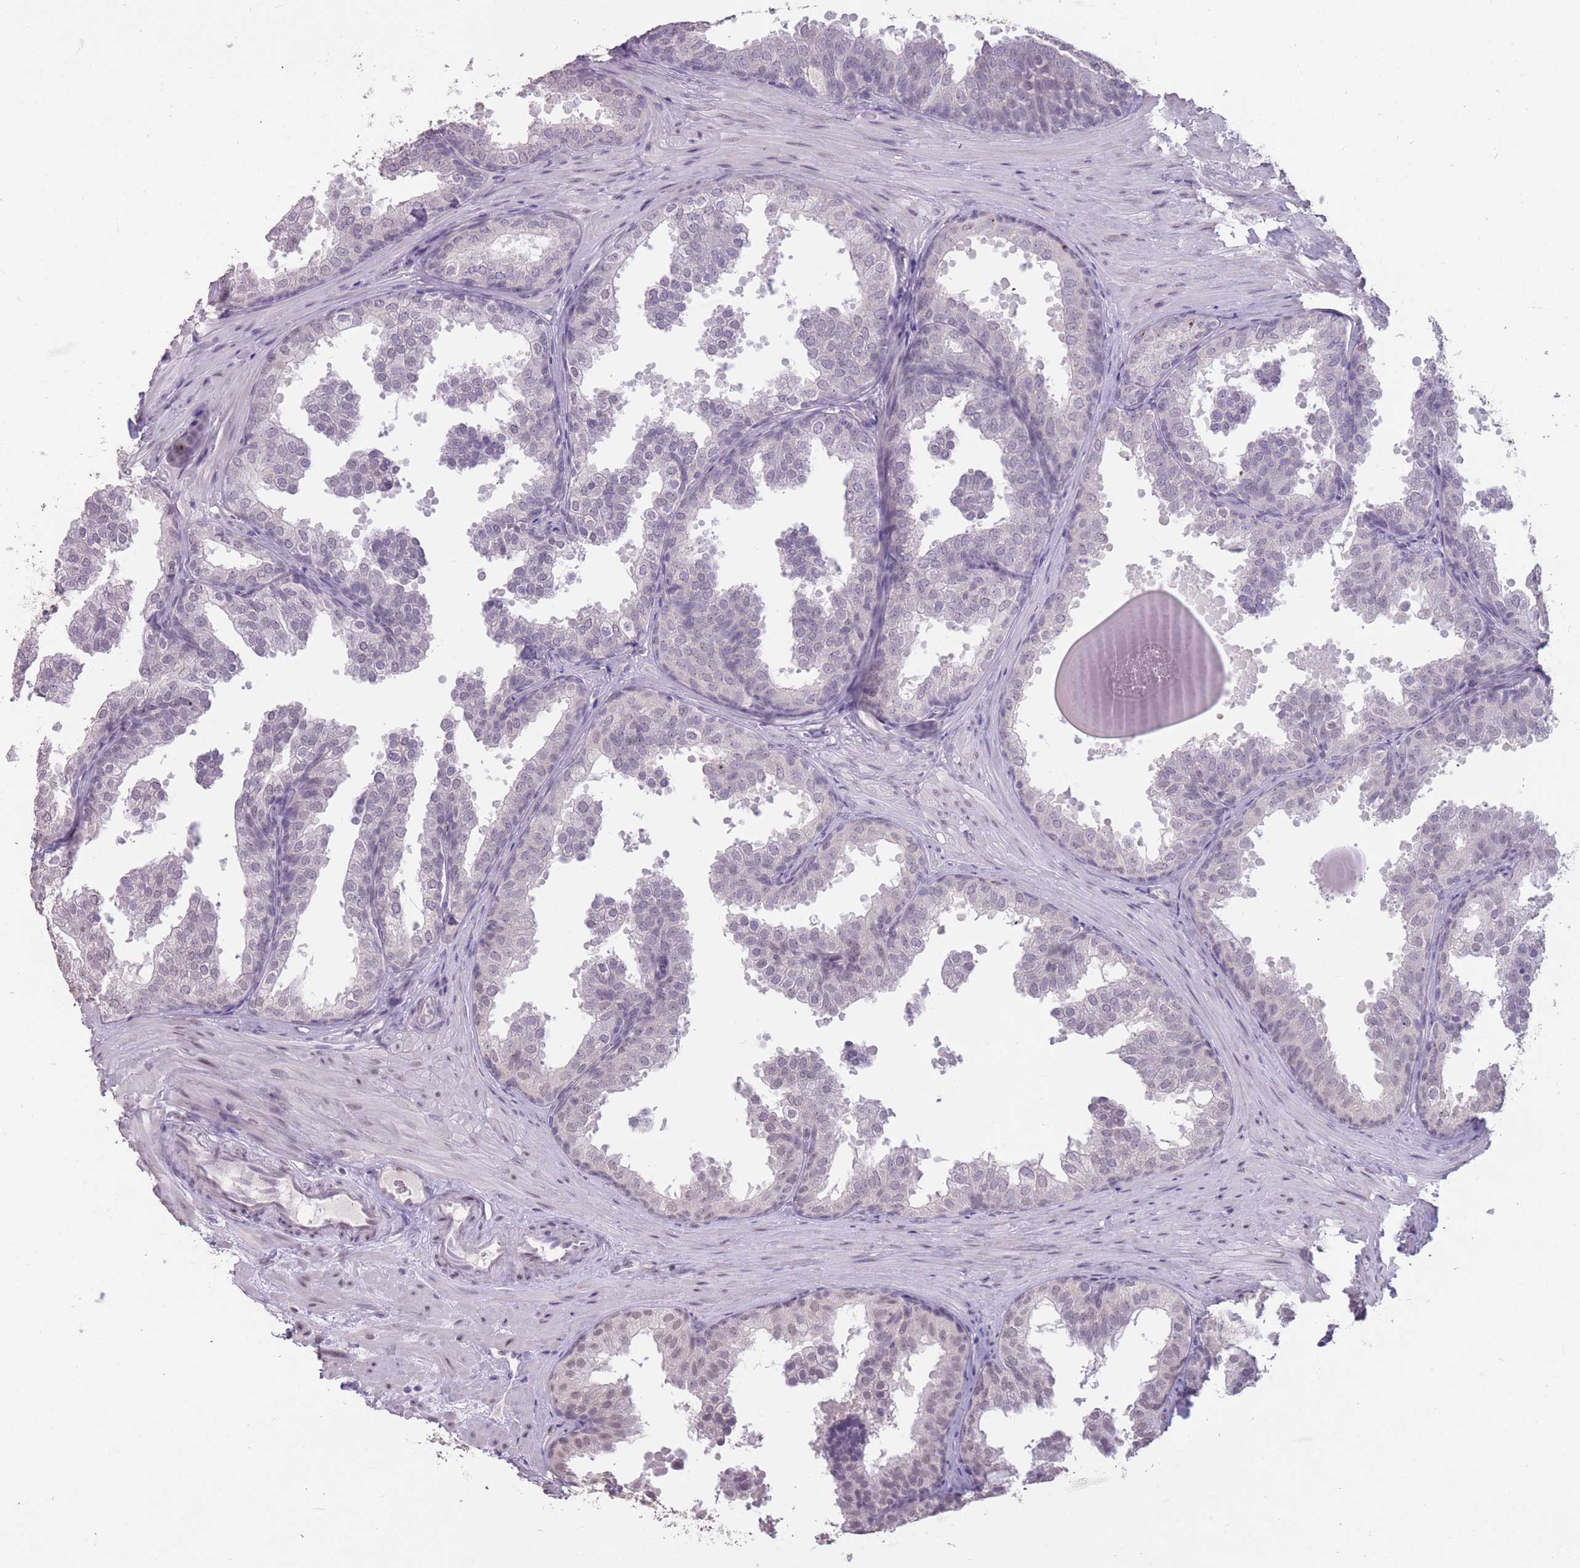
{"staining": {"intensity": "weak", "quantity": "25%-75%", "location": "nuclear"}, "tissue": "prostate", "cell_type": "Glandular cells", "image_type": "normal", "snomed": [{"axis": "morphology", "description": "Normal tissue, NOS"}, {"axis": "topography", "description": "Prostate"}], "caption": "This photomicrograph exhibits IHC staining of normal human prostate, with low weak nuclear expression in approximately 25%-75% of glandular cells.", "gene": "HNRNPUL1", "patient": {"sex": "male", "age": 37}}